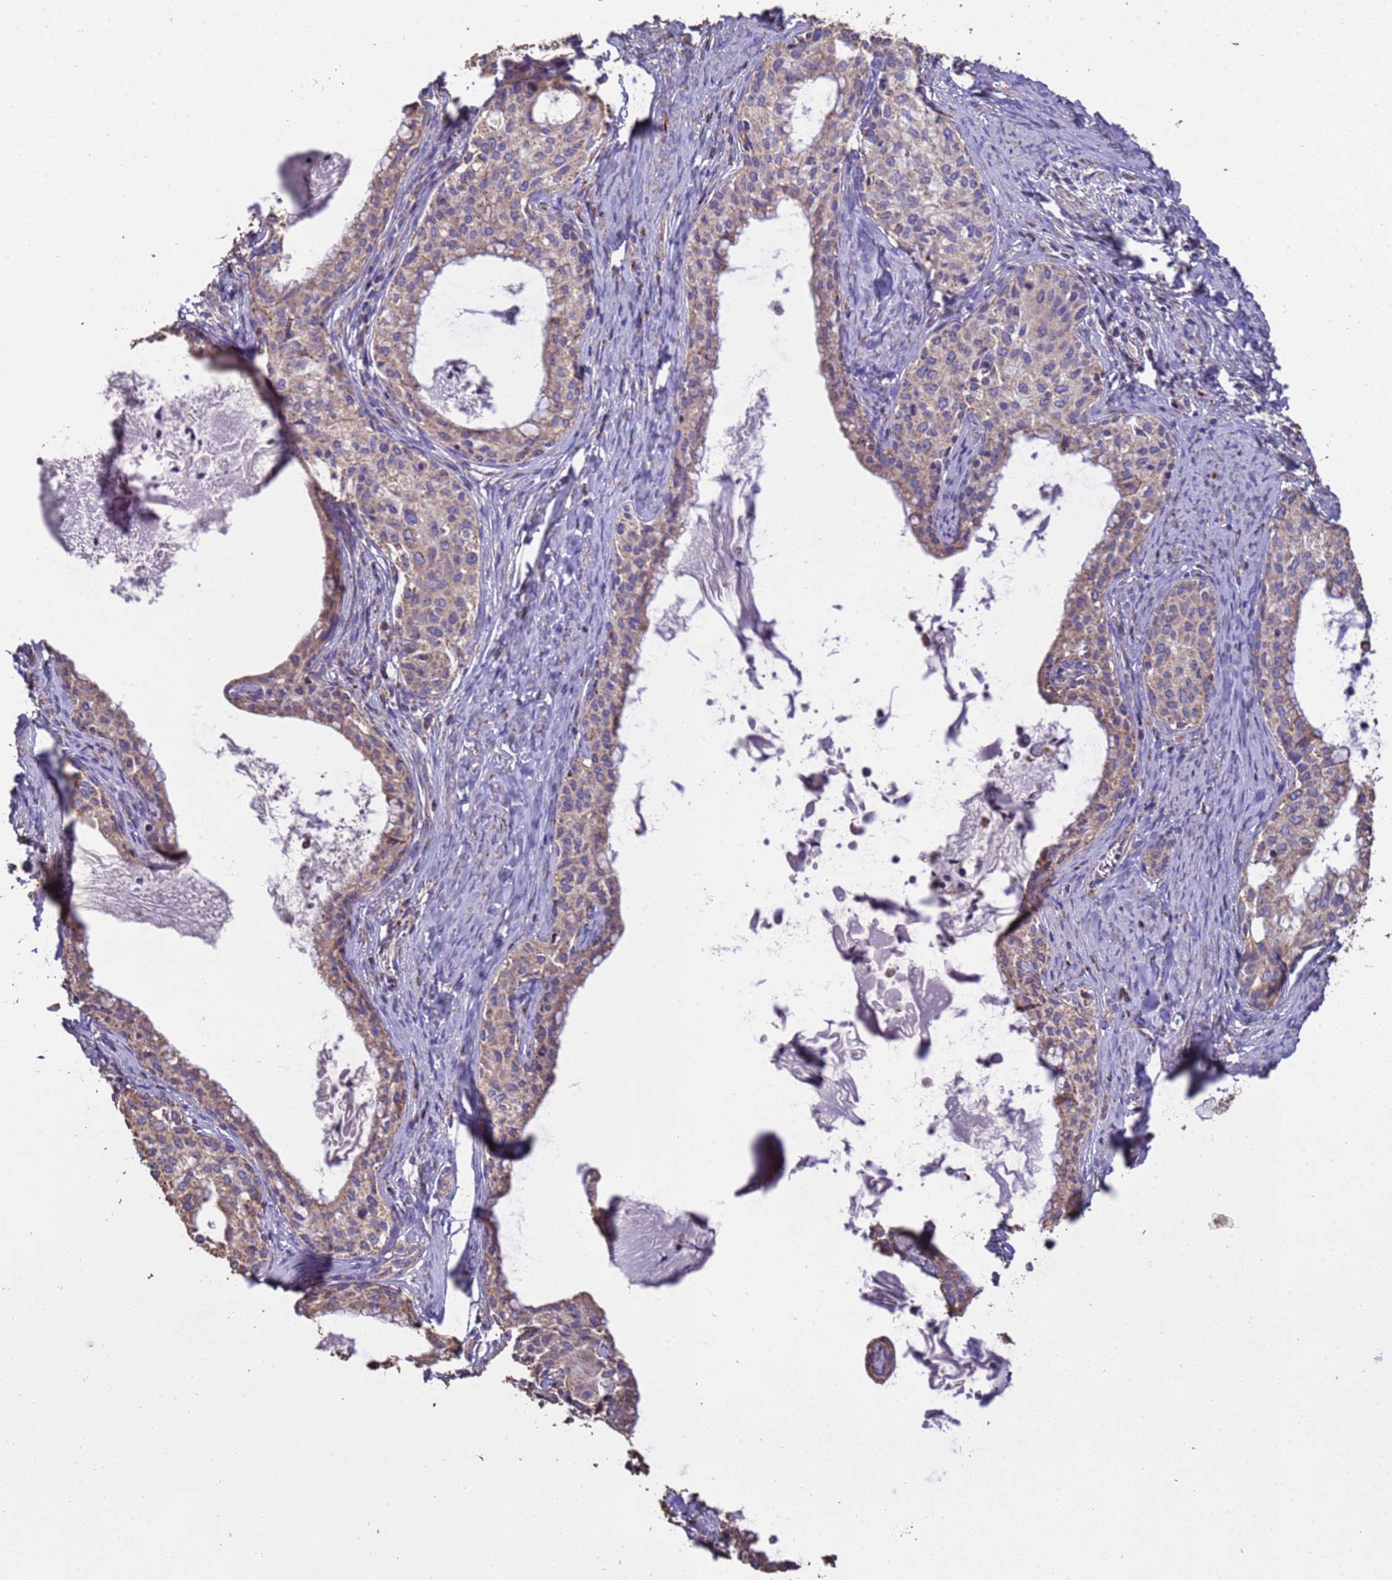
{"staining": {"intensity": "weak", "quantity": ">75%", "location": "cytoplasmic/membranous"}, "tissue": "cervical cancer", "cell_type": "Tumor cells", "image_type": "cancer", "snomed": [{"axis": "morphology", "description": "Squamous cell carcinoma, NOS"}, {"axis": "morphology", "description": "Adenocarcinoma, NOS"}, {"axis": "topography", "description": "Cervix"}], "caption": "Immunohistochemistry (DAB (3,3'-diaminobenzidine)) staining of cervical squamous cell carcinoma demonstrates weak cytoplasmic/membranous protein expression in approximately >75% of tumor cells.", "gene": "ZNFX1", "patient": {"sex": "female", "age": 52}}